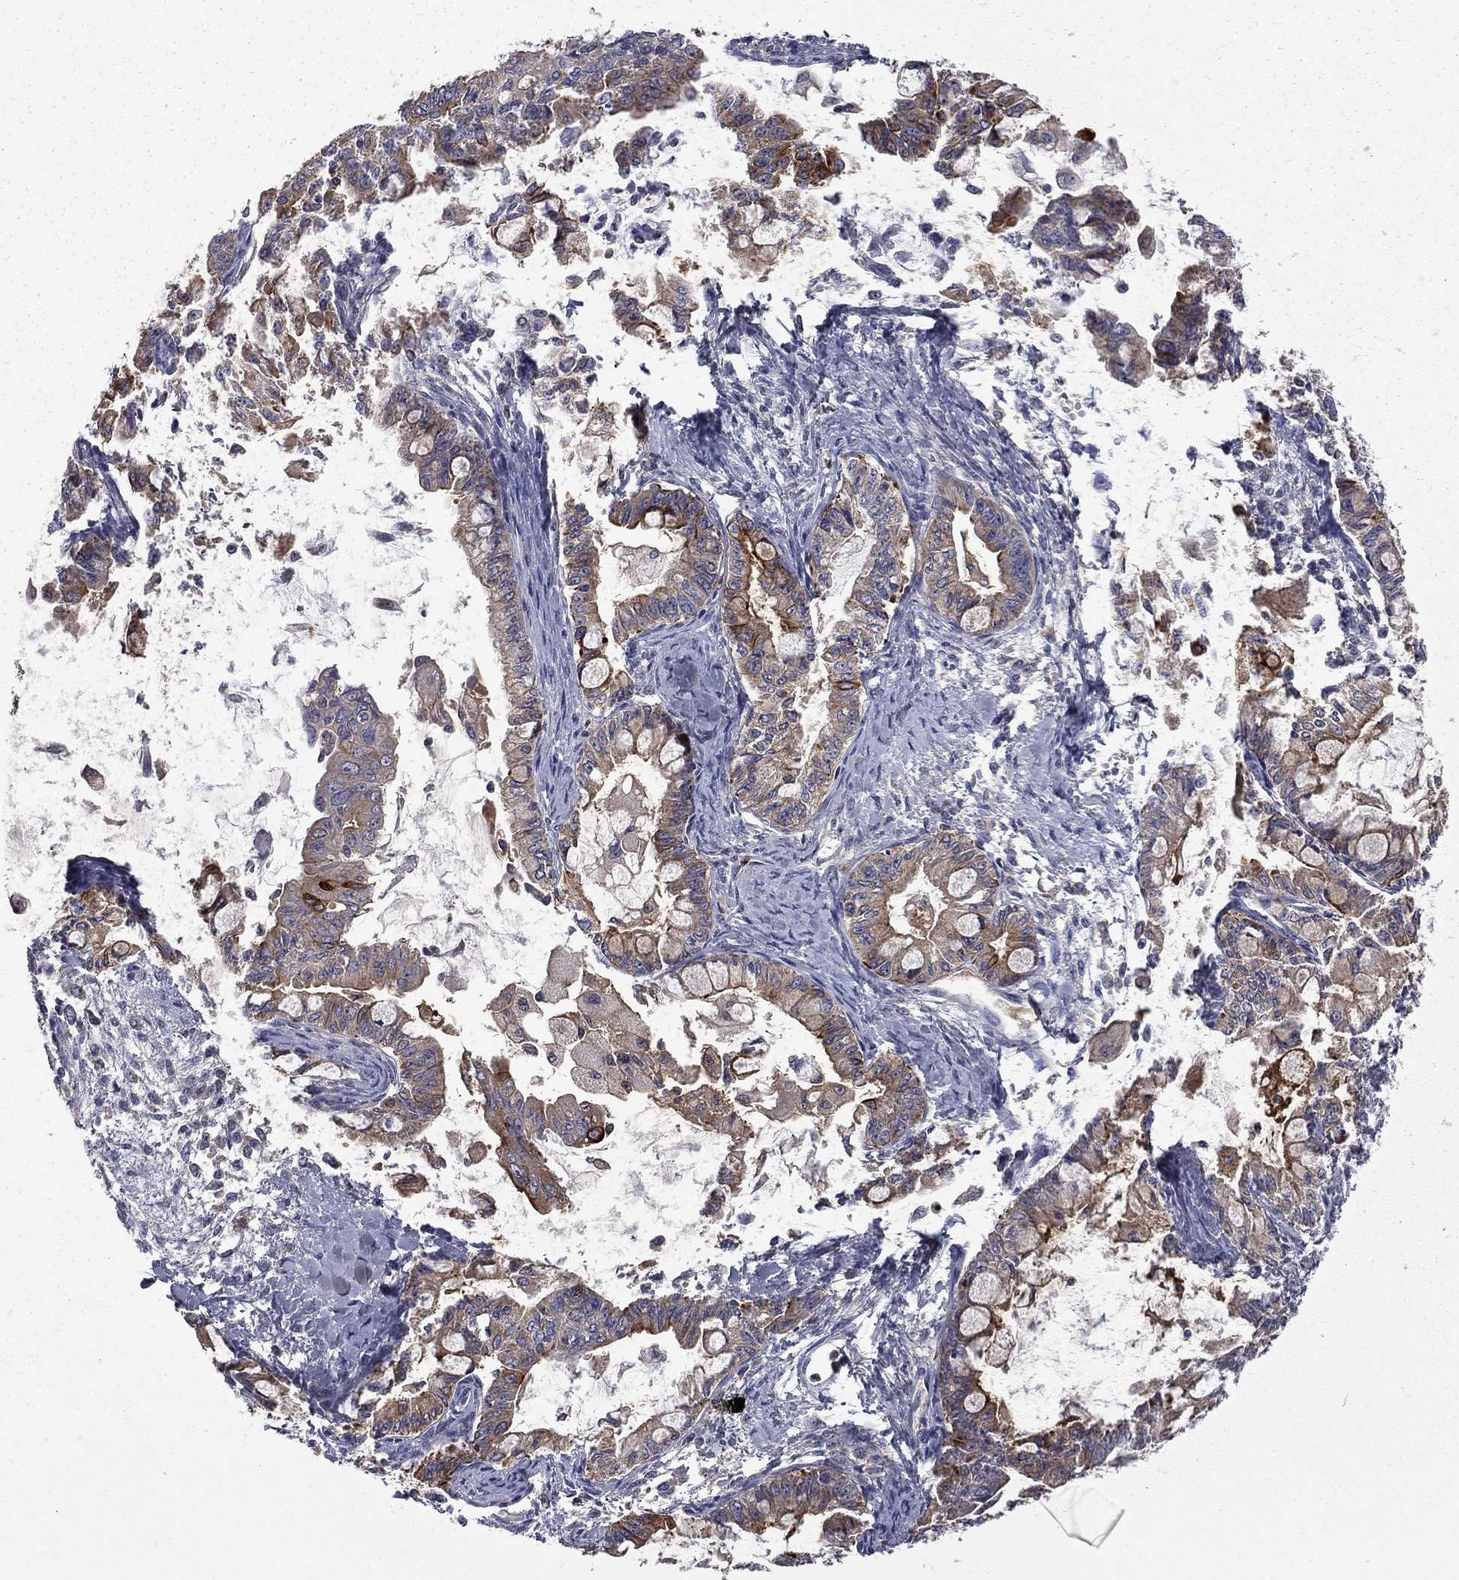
{"staining": {"intensity": "strong", "quantity": "<25%", "location": "cytoplasmic/membranous"}, "tissue": "ovarian cancer", "cell_type": "Tumor cells", "image_type": "cancer", "snomed": [{"axis": "morphology", "description": "Cystadenocarcinoma, mucinous, NOS"}, {"axis": "topography", "description": "Ovary"}], "caption": "This image exhibits IHC staining of ovarian cancer, with medium strong cytoplasmic/membranous positivity in about <25% of tumor cells.", "gene": "CEACAM7", "patient": {"sex": "female", "age": 63}}